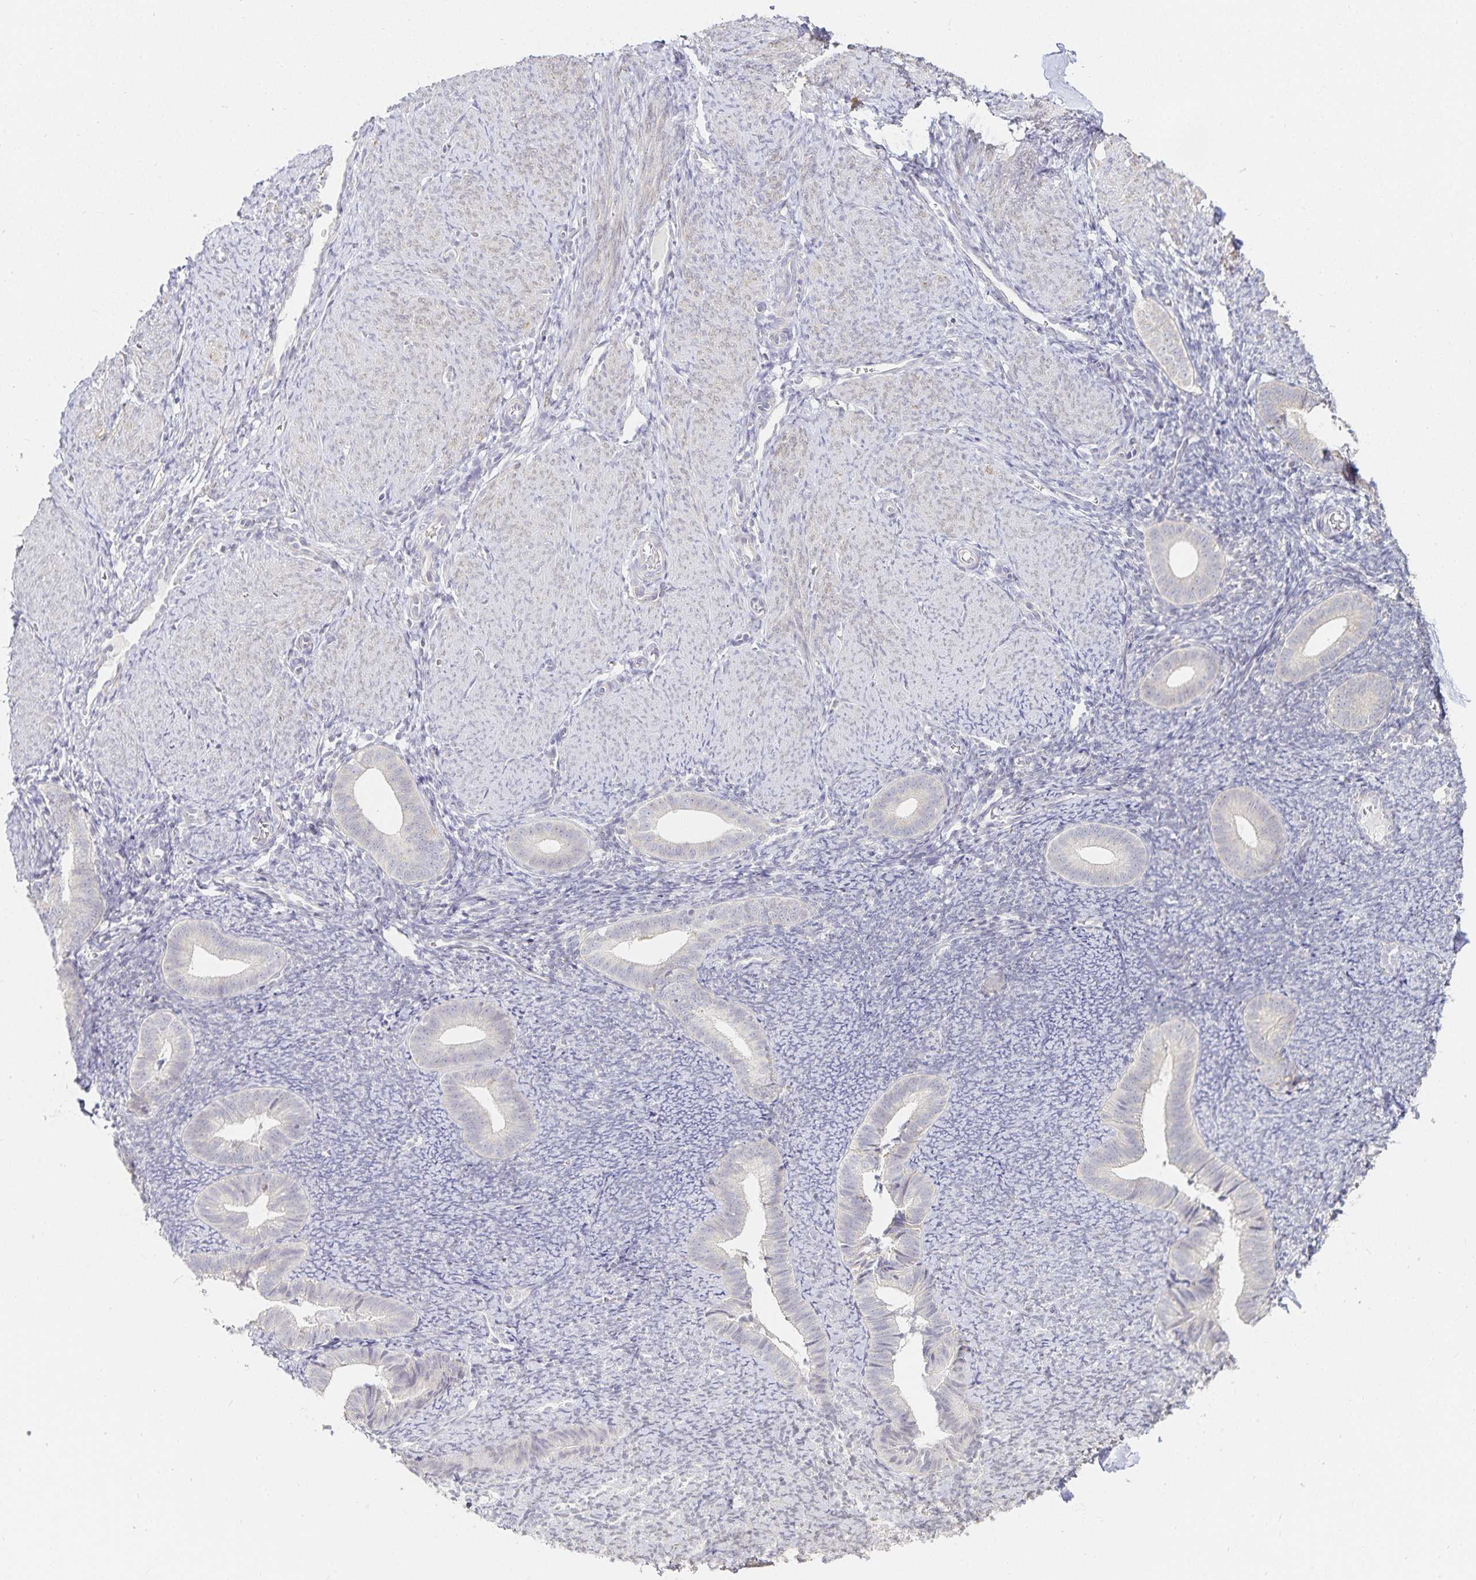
{"staining": {"intensity": "negative", "quantity": "none", "location": "none"}, "tissue": "endometrium", "cell_type": "Cells in endometrial stroma", "image_type": "normal", "snomed": [{"axis": "morphology", "description": "Normal tissue, NOS"}, {"axis": "topography", "description": "Endometrium"}], "caption": "High power microscopy photomicrograph of an immunohistochemistry (IHC) micrograph of normal endometrium, revealing no significant expression in cells in endometrial stroma. (DAB immunohistochemistry visualized using brightfield microscopy, high magnification).", "gene": "GP2", "patient": {"sex": "female", "age": 39}}